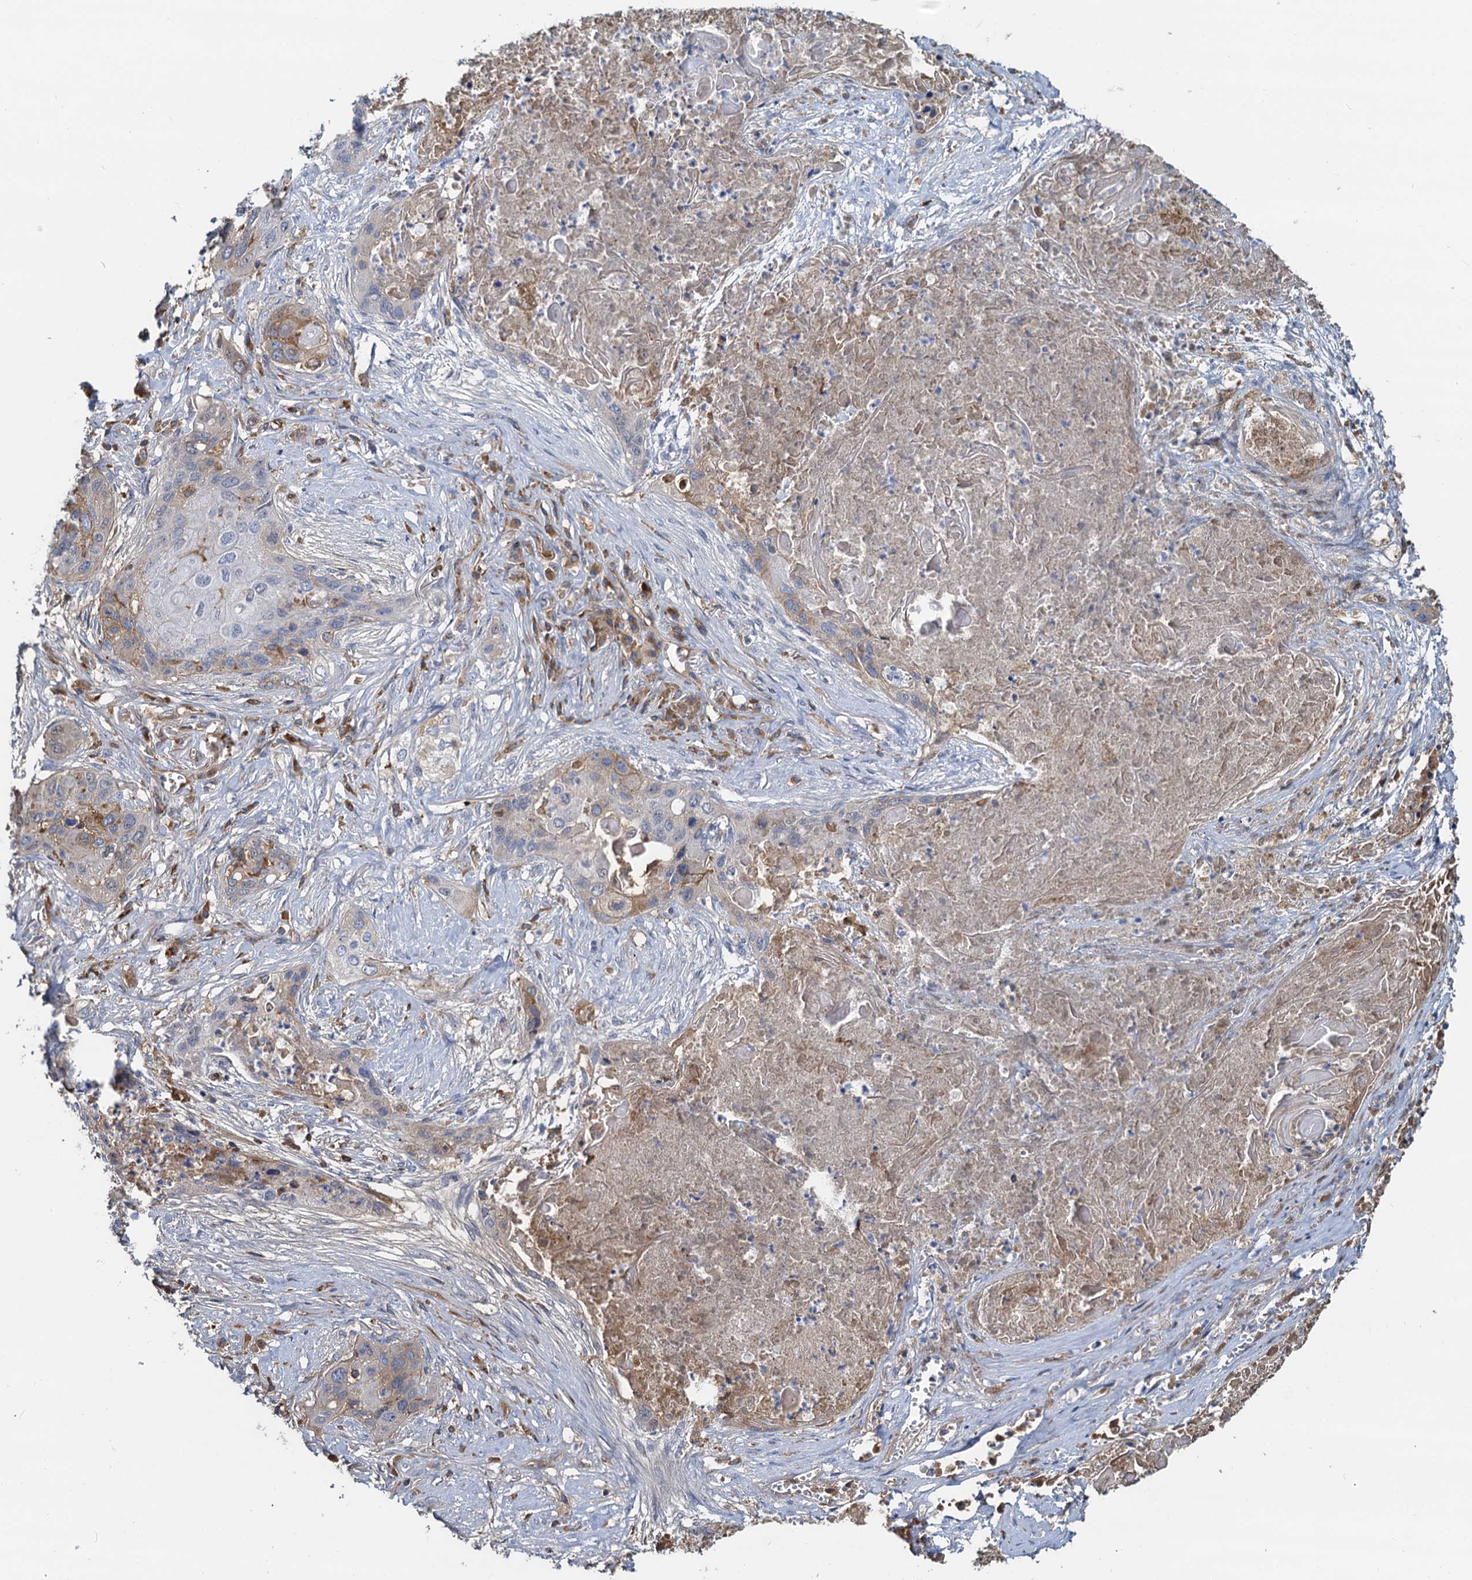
{"staining": {"intensity": "weak", "quantity": "<25%", "location": "cytoplasmic/membranous"}, "tissue": "lung cancer", "cell_type": "Tumor cells", "image_type": "cancer", "snomed": [{"axis": "morphology", "description": "Squamous cell carcinoma, NOS"}, {"axis": "topography", "description": "Lung"}], "caption": "Immunohistochemical staining of lung squamous cell carcinoma shows no significant staining in tumor cells.", "gene": "LNX2", "patient": {"sex": "female", "age": 63}}